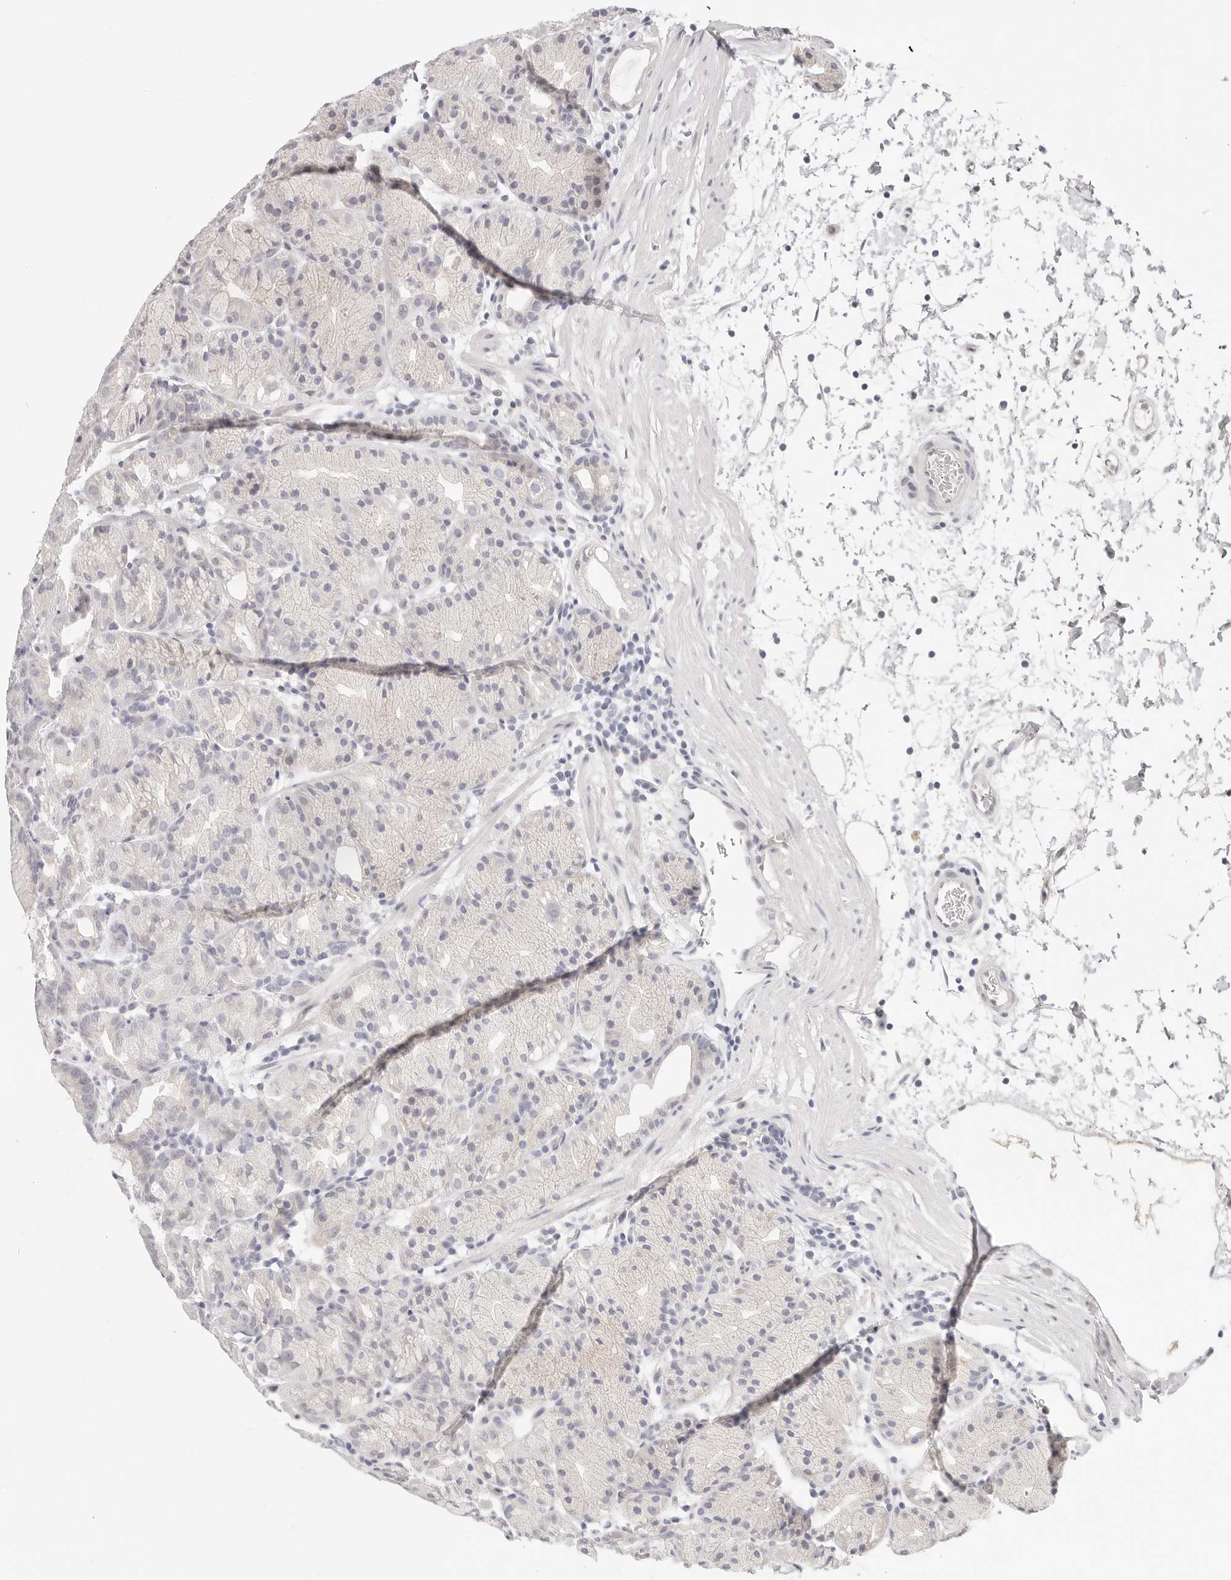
{"staining": {"intensity": "negative", "quantity": "none", "location": "none"}, "tissue": "stomach", "cell_type": "Glandular cells", "image_type": "normal", "snomed": [{"axis": "morphology", "description": "Normal tissue, NOS"}, {"axis": "topography", "description": "Stomach, upper"}], "caption": "Micrograph shows no protein positivity in glandular cells of unremarkable stomach. (DAB (3,3'-diaminobenzidine) IHC visualized using brightfield microscopy, high magnification).", "gene": "ASCL1", "patient": {"sex": "male", "age": 48}}